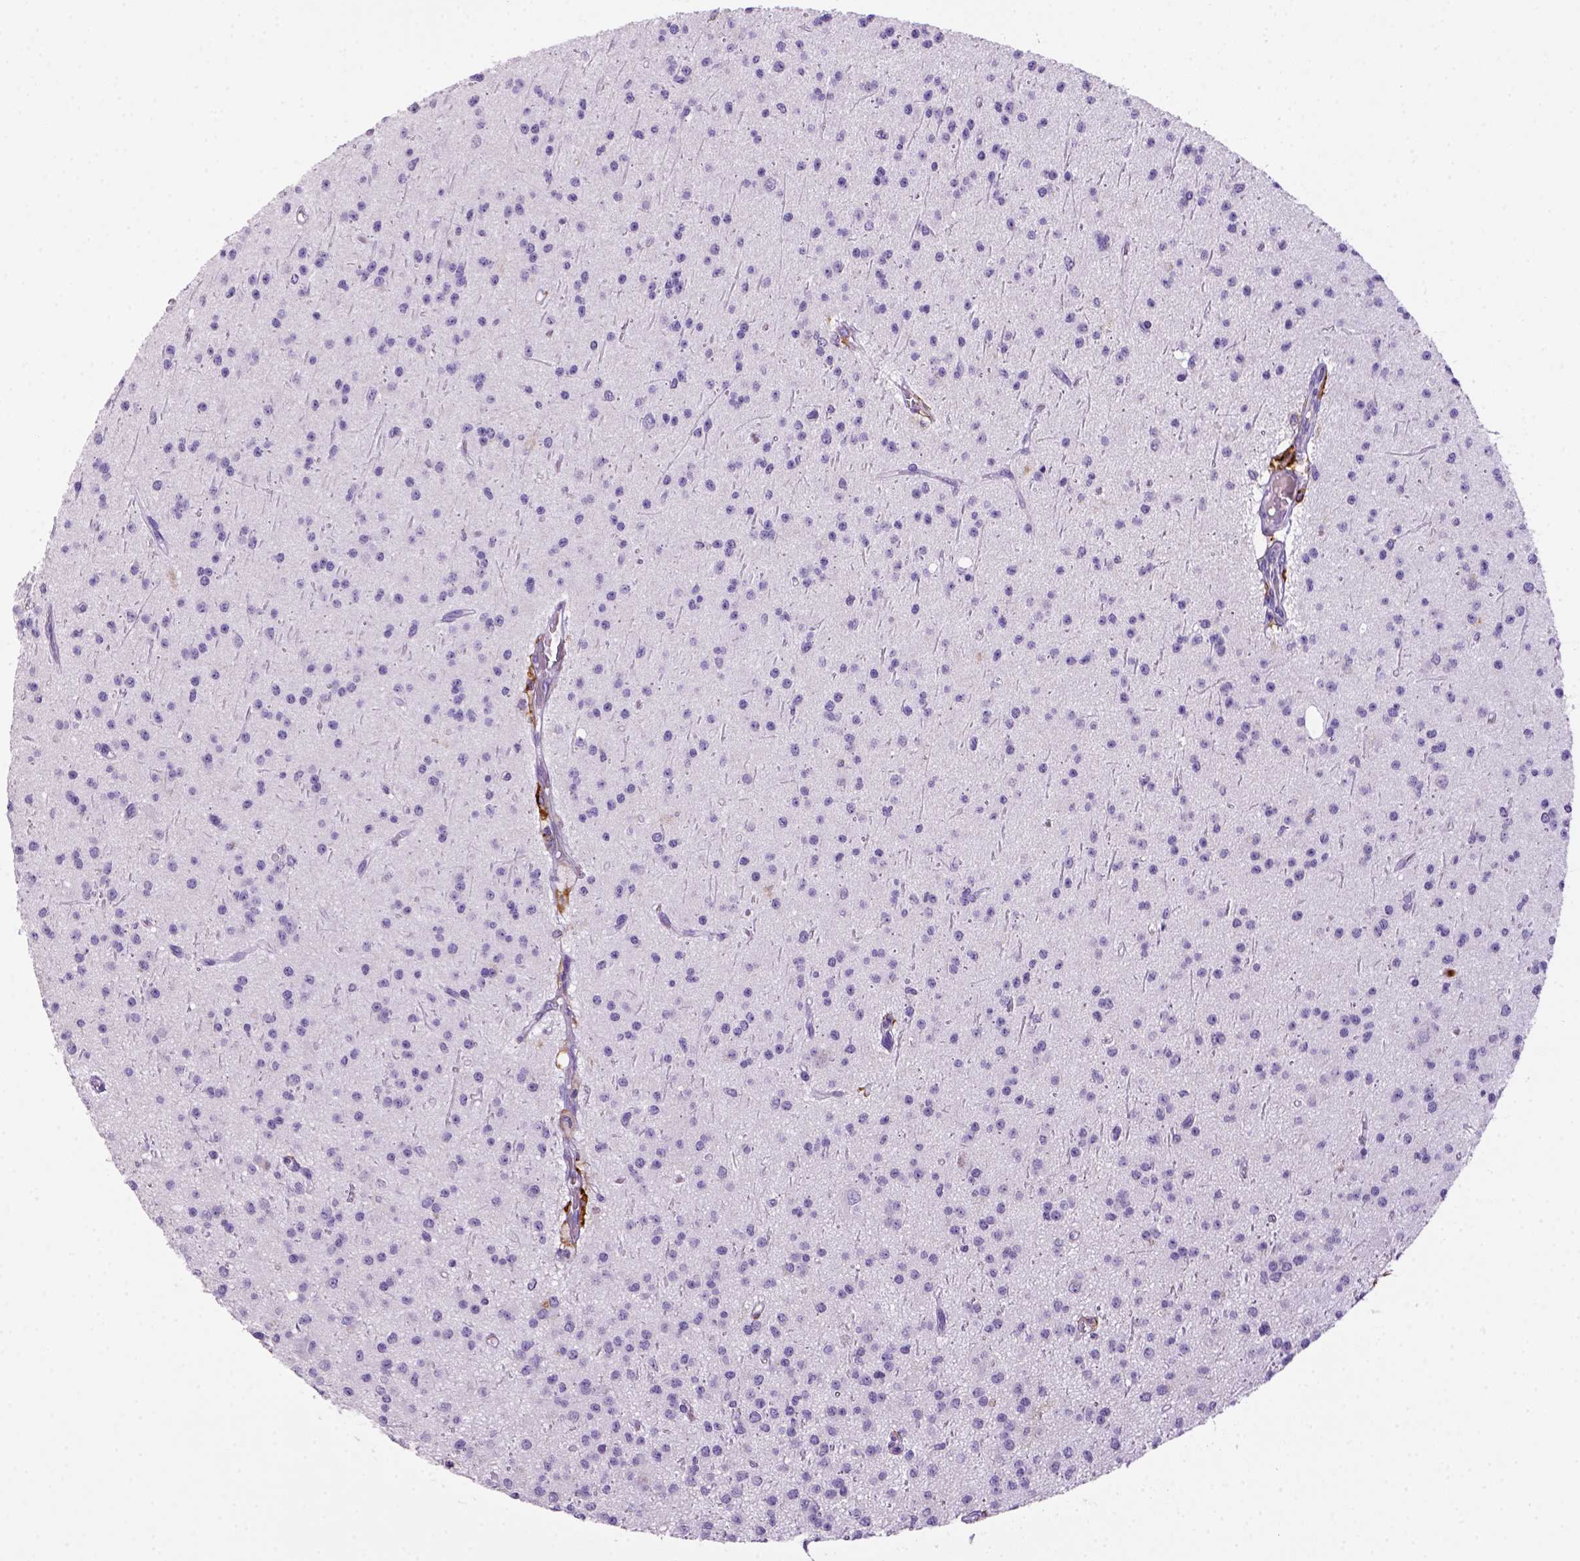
{"staining": {"intensity": "negative", "quantity": "none", "location": "none"}, "tissue": "glioma", "cell_type": "Tumor cells", "image_type": "cancer", "snomed": [{"axis": "morphology", "description": "Glioma, malignant, Low grade"}, {"axis": "topography", "description": "Brain"}], "caption": "Glioma stained for a protein using immunohistochemistry exhibits no expression tumor cells.", "gene": "CD14", "patient": {"sex": "male", "age": 27}}